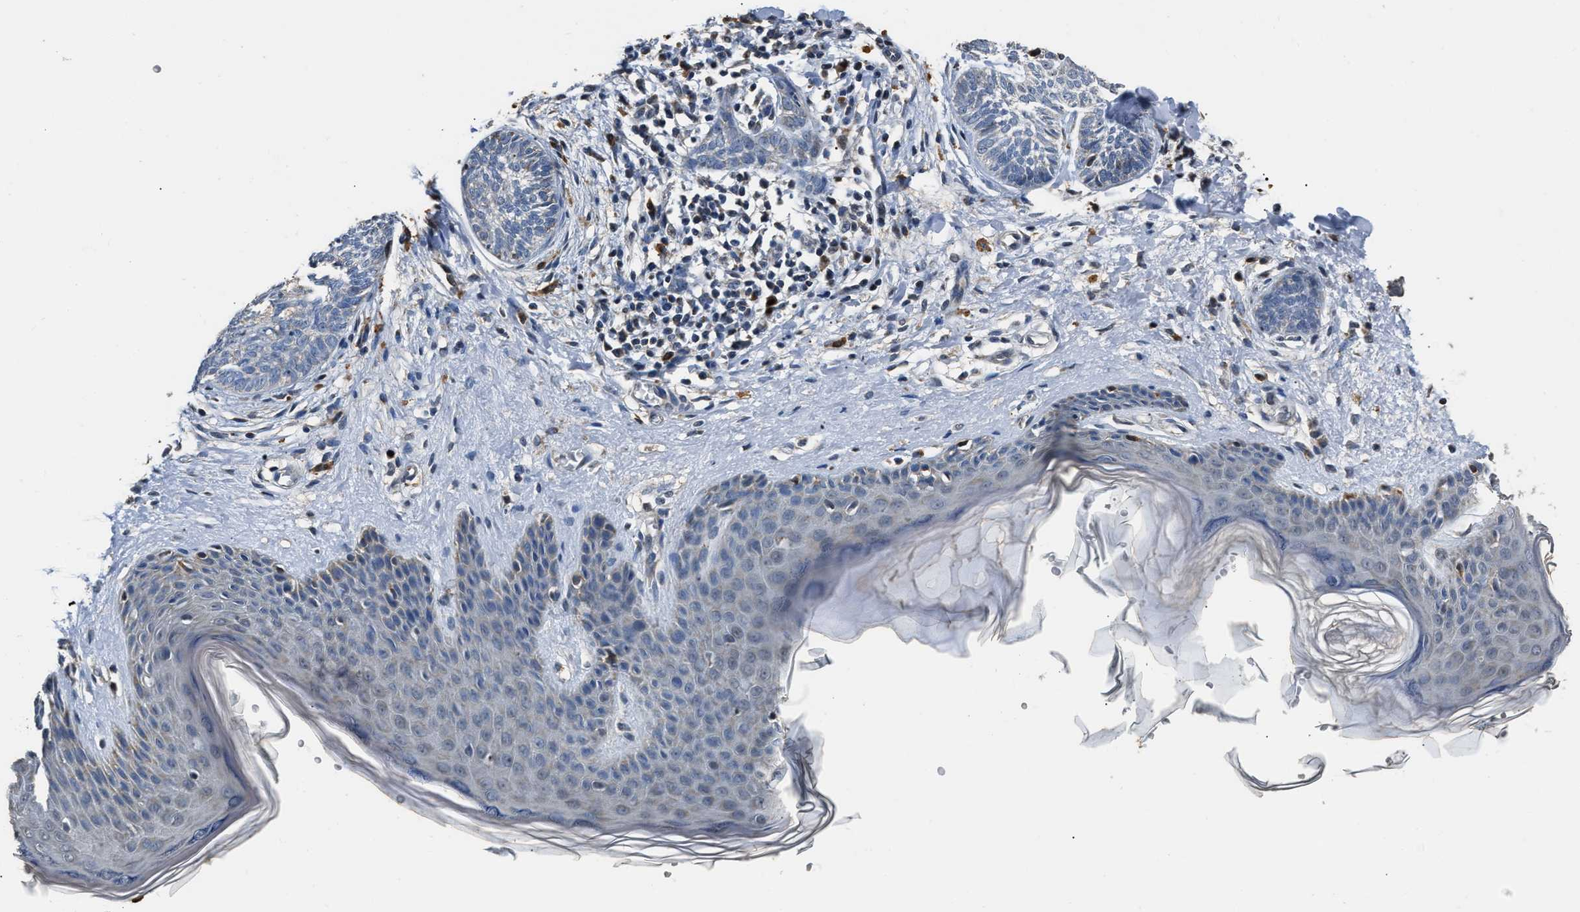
{"staining": {"intensity": "negative", "quantity": "none", "location": "none"}, "tissue": "skin cancer", "cell_type": "Tumor cells", "image_type": "cancer", "snomed": [{"axis": "morphology", "description": "Basal cell carcinoma"}, {"axis": "topography", "description": "Skin"}], "caption": "Immunohistochemistry photomicrograph of basal cell carcinoma (skin) stained for a protein (brown), which shows no positivity in tumor cells.", "gene": "NSUN5", "patient": {"sex": "female", "age": 59}}